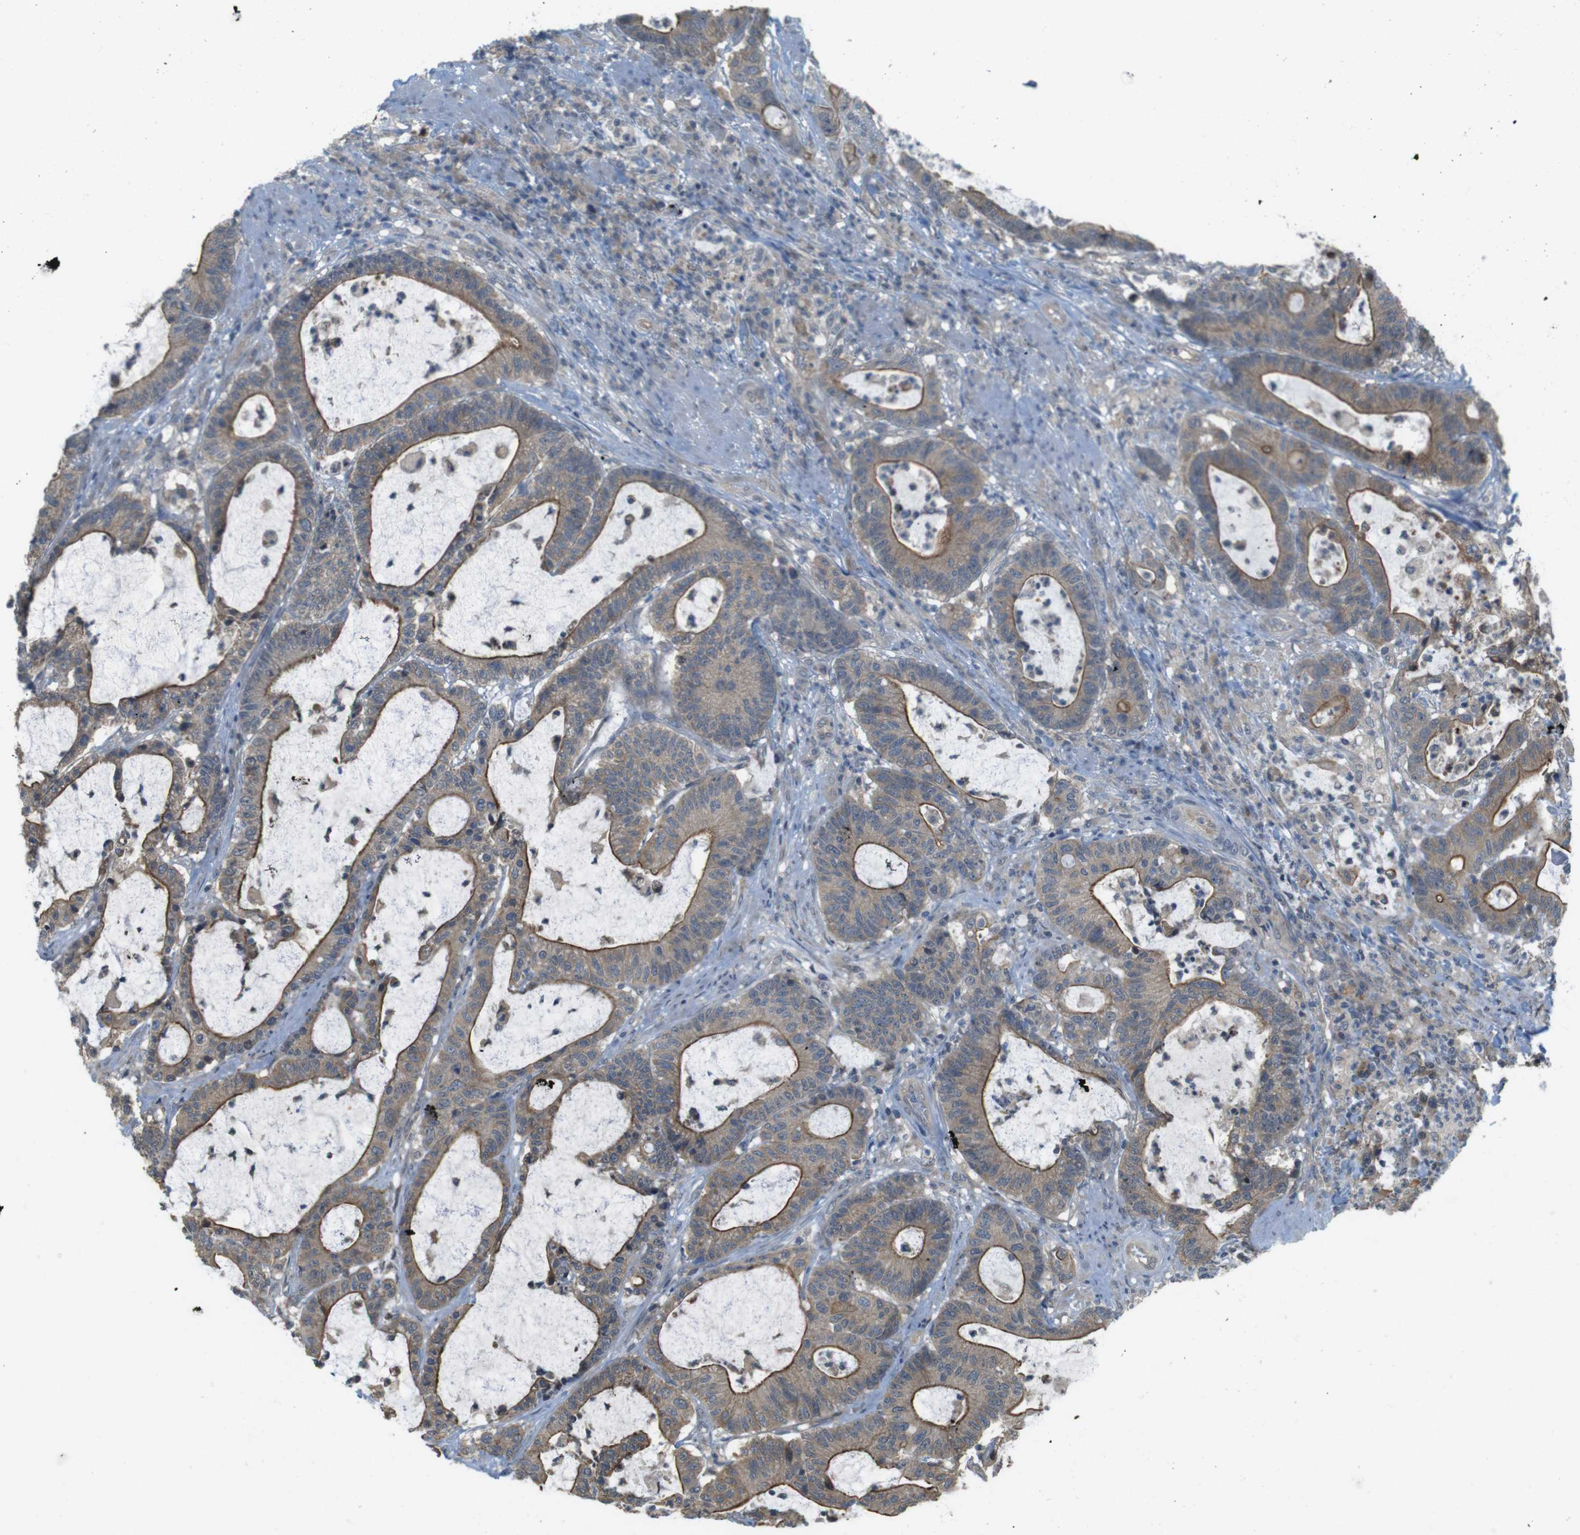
{"staining": {"intensity": "moderate", "quantity": ">75%", "location": "cytoplasmic/membranous"}, "tissue": "colorectal cancer", "cell_type": "Tumor cells", "image_type": "cancer", "snomed": [{"axis": "morphology", "description": "Adenocarcinoma, NOS"}, {"axis": "topography", "description": "Colon"}], "caption": "The image exhibits staining of colorectal adenocarcinoma, revealing moderate cytoplasmic/membranous protein expression (brown color) within tumor cells.", "gene": "RNF130", "patient": {"sex": "female", "age": 84}}